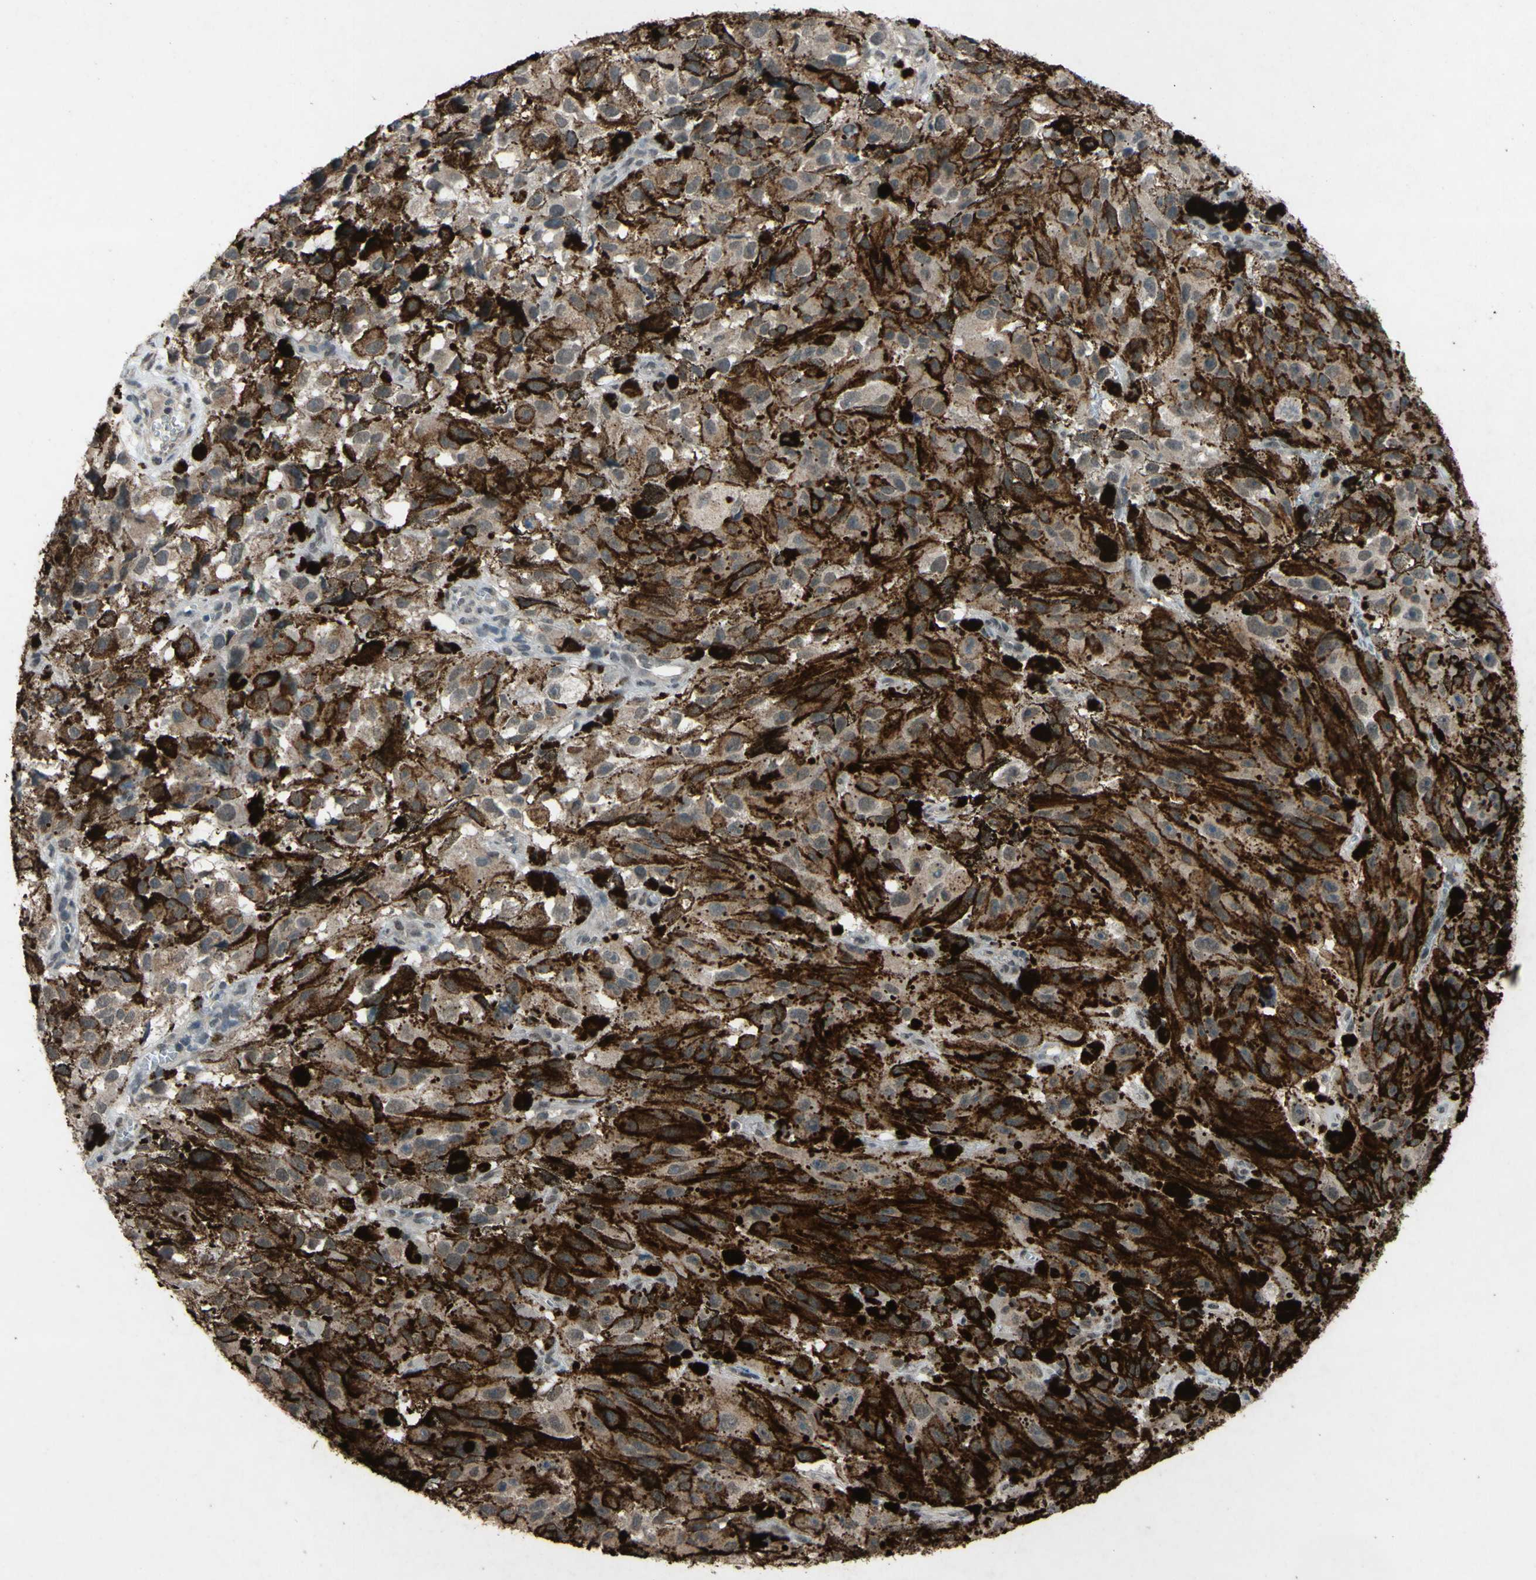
{"staining": {"intensity": "weak", "quantity": ">75%", "location": "cytoplasmic/membranous"}, "tissue": "melanoma", "cell_type": "Tumor cells", "image_type": "cancer", "snomed": [{"axis": "morphology", "description": "Malignant melanoma, NOS"}, {"axis": "topography", "description": "Skin"}], "caption": "Immunohistochemistry (IHC) of melanoma displays low levels of weak cytoplasmic/membranous positivity in about >75% of tumor cells.", "gene": "CDCP1", "patient": {"sex": "female", "age": 104}}